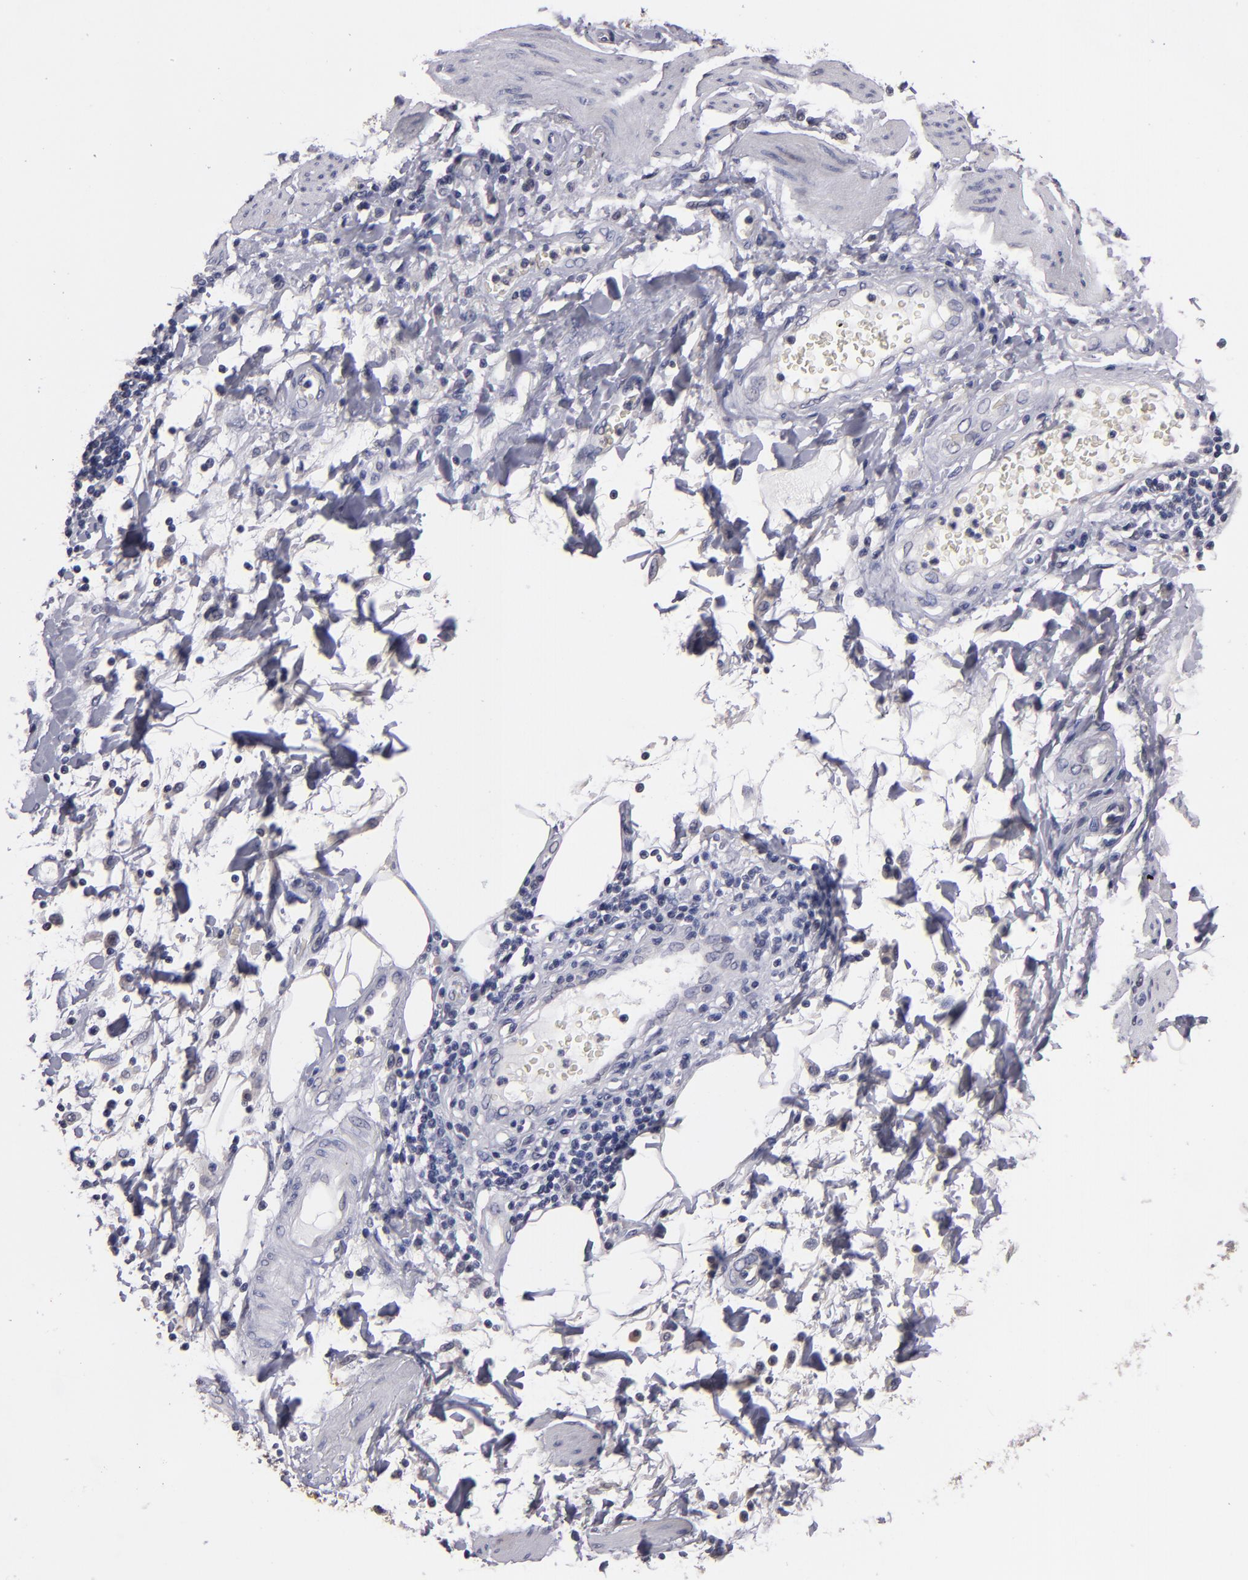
{"staining": {"intensity": "negative", "quantity": "none", "location": "none"}, "tissue": "stomach cancer", "cell_type": "Tumor cells", "image_type": "cancer", "snomed": [{"axis": "morphology", "description": "Adenocarcinoma, NOS"}, {"axis": "topography", "description": "Pancreas"}, {"axis": "topography", "description": "Stomach, upper"}], "caption": "Immunohistochemistry (IHC) of human adenocarcinoma (stomach) shows no positivity in tumor cells. (DAB (3,3'-diaminobenzidine) immunohistochemistry, high magnification).", "gene": "S100A1", "patient": {"sex": "male", "age": 77}}